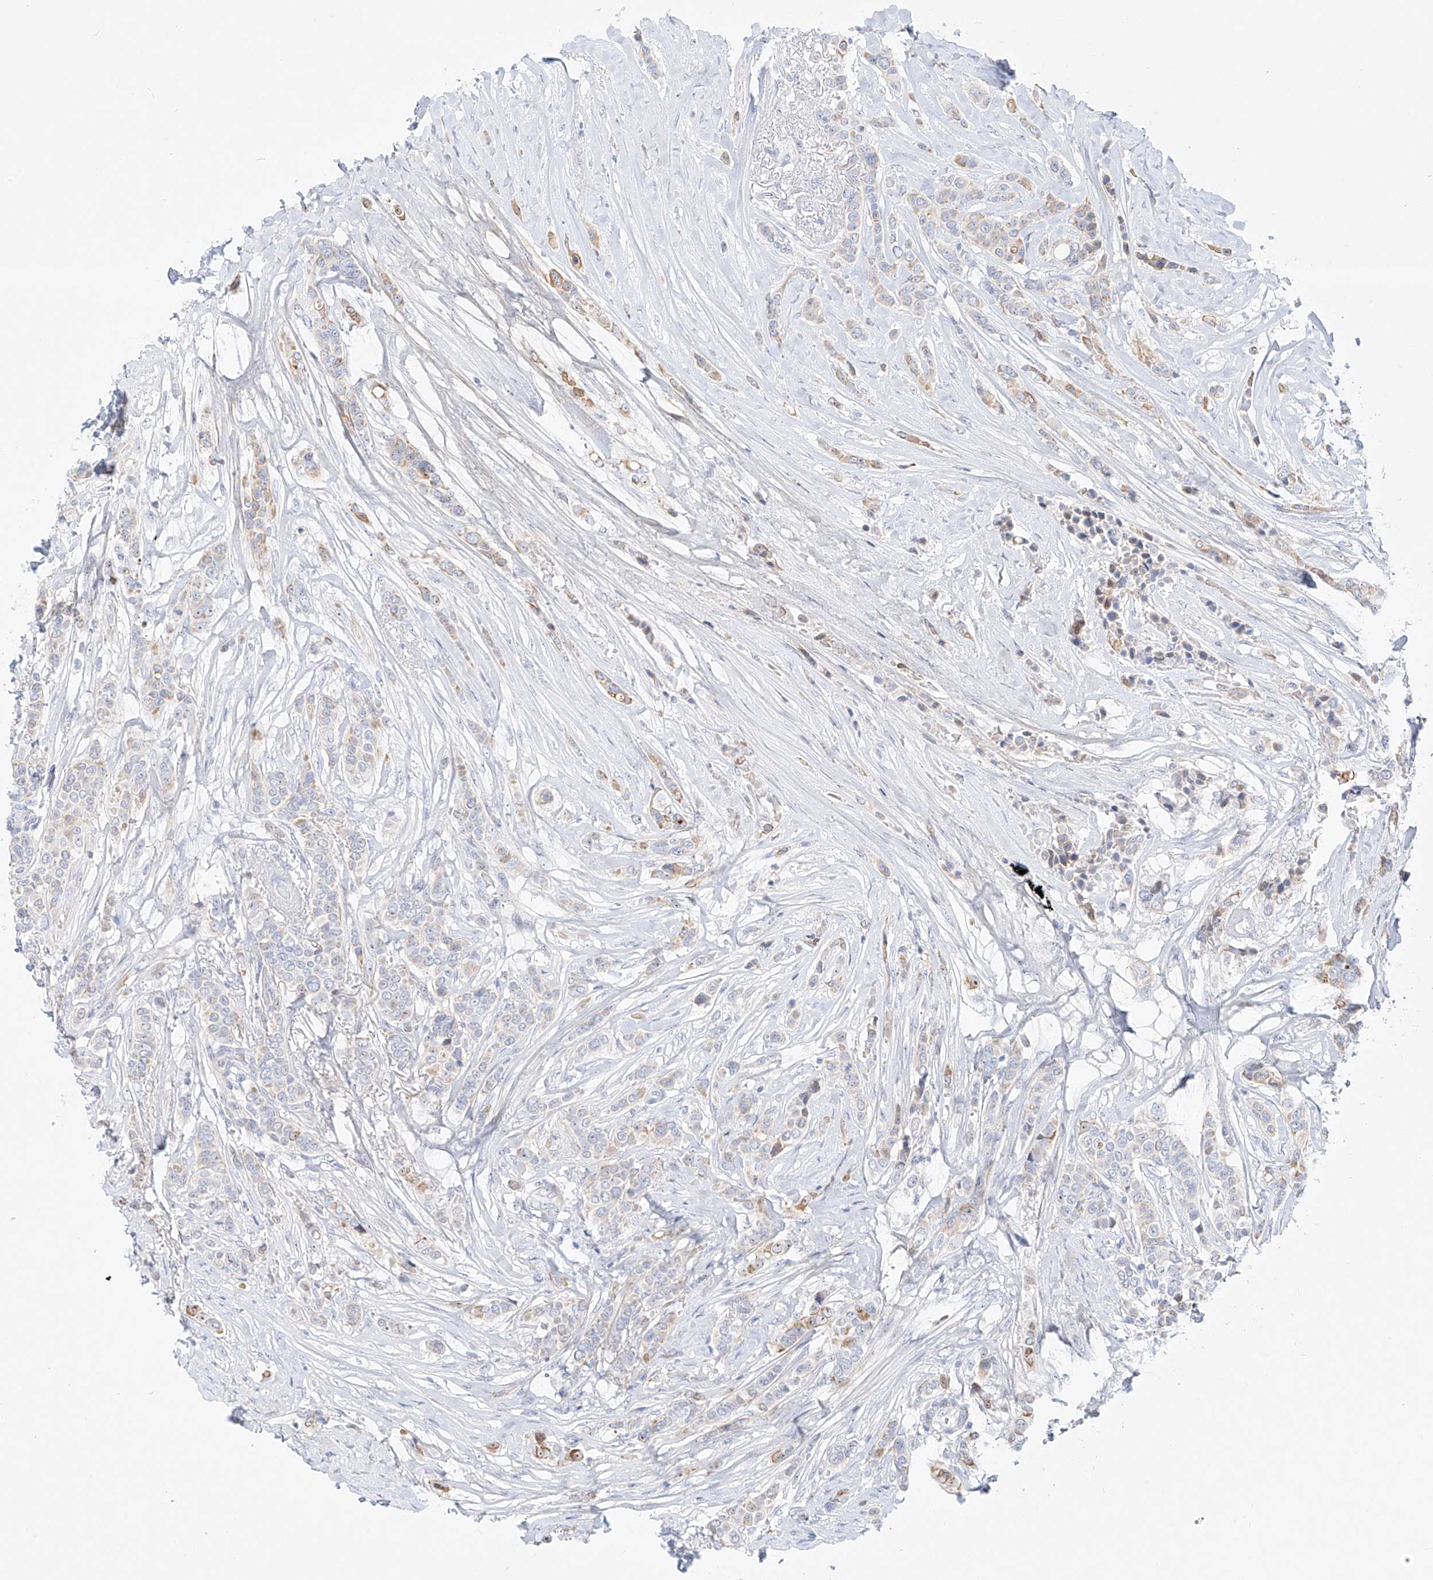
{"staining": {"intensity": "moderate", "quantity": "<25%", "location": "cytoplasmic/membranous,nuclear"}, "tissue": "breast cancer", "cell_type": "Tumor cells", "image_type": "cancer", "snomed": [{"axis": "morphology", "description": "Lobular carcinoma"}, {"axis": "topography", "description": "Breast"}], "caption": "Immunohistochemical staining of breast cancer demonstrates moderate cytoplasmic/membranous and nuclear protein expression in approximately <25% of tumor cells. (Stains: DAB in brown, nuclei in blue, Microscopy: brightfield microscopy at high magnification).", "gene": "SNU13", "patient": {"sex": "female", "age": 51}}